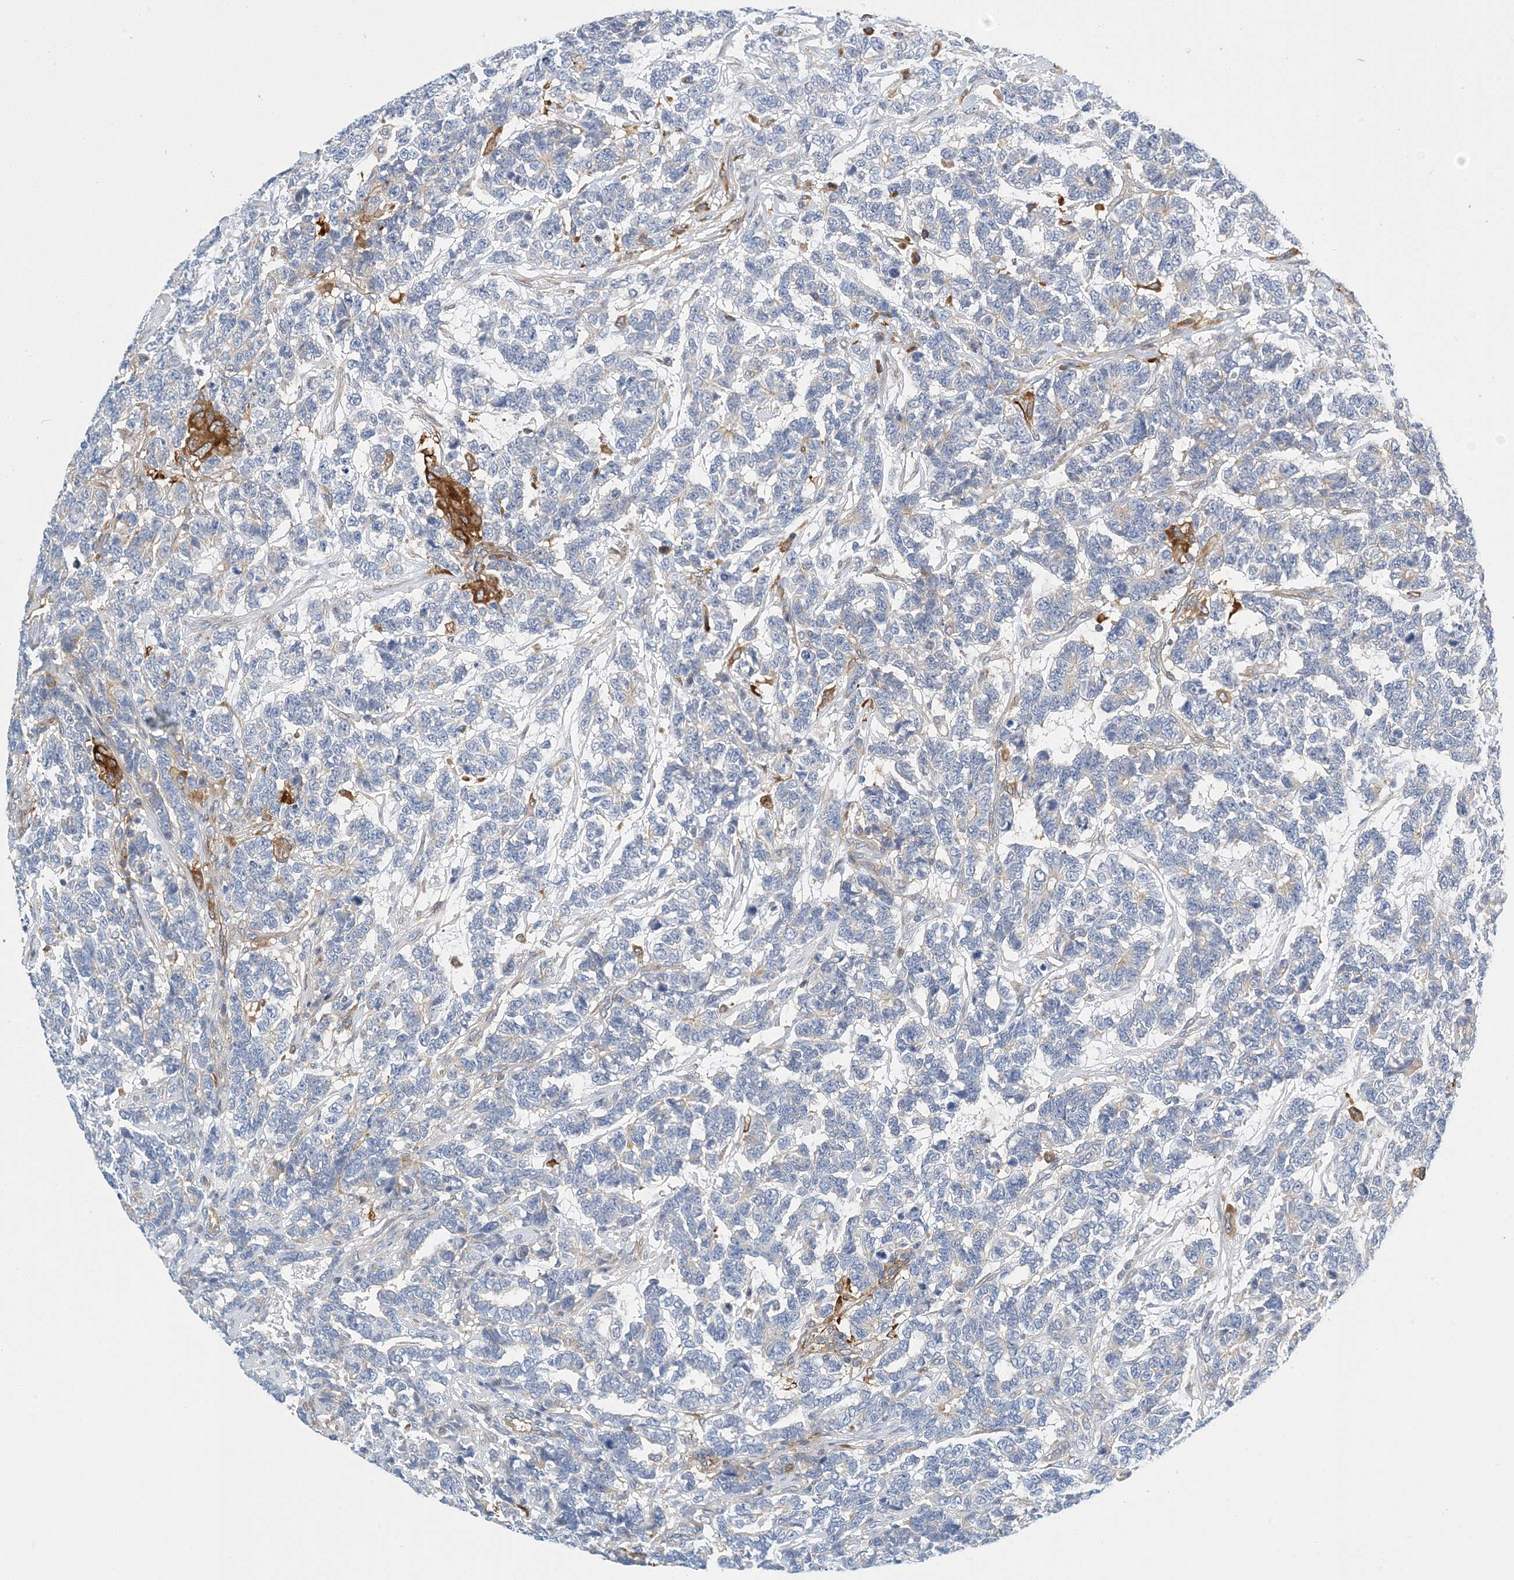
{"staining": {"intensity": "negative", "quantity": "none", "location": "none"}, "tissue": "testis cancer", "cell_type": "Tumor cells", "image_type": "cancer", "snomed": [{"axis": "morphology", "description": "Carcinoma, Embryonal, NOS"}, {"axis": "topography", "description": "Testis"}], "caption": "This is a image of IHC staining of testis cancer, which shows no staining in tumor cells. (Brightfield microscopy of DAB immunohistochemistry (IHC) at high magnification).", "gene": "PCDHA2", "patient": {"sex": "male", "age": 26}}